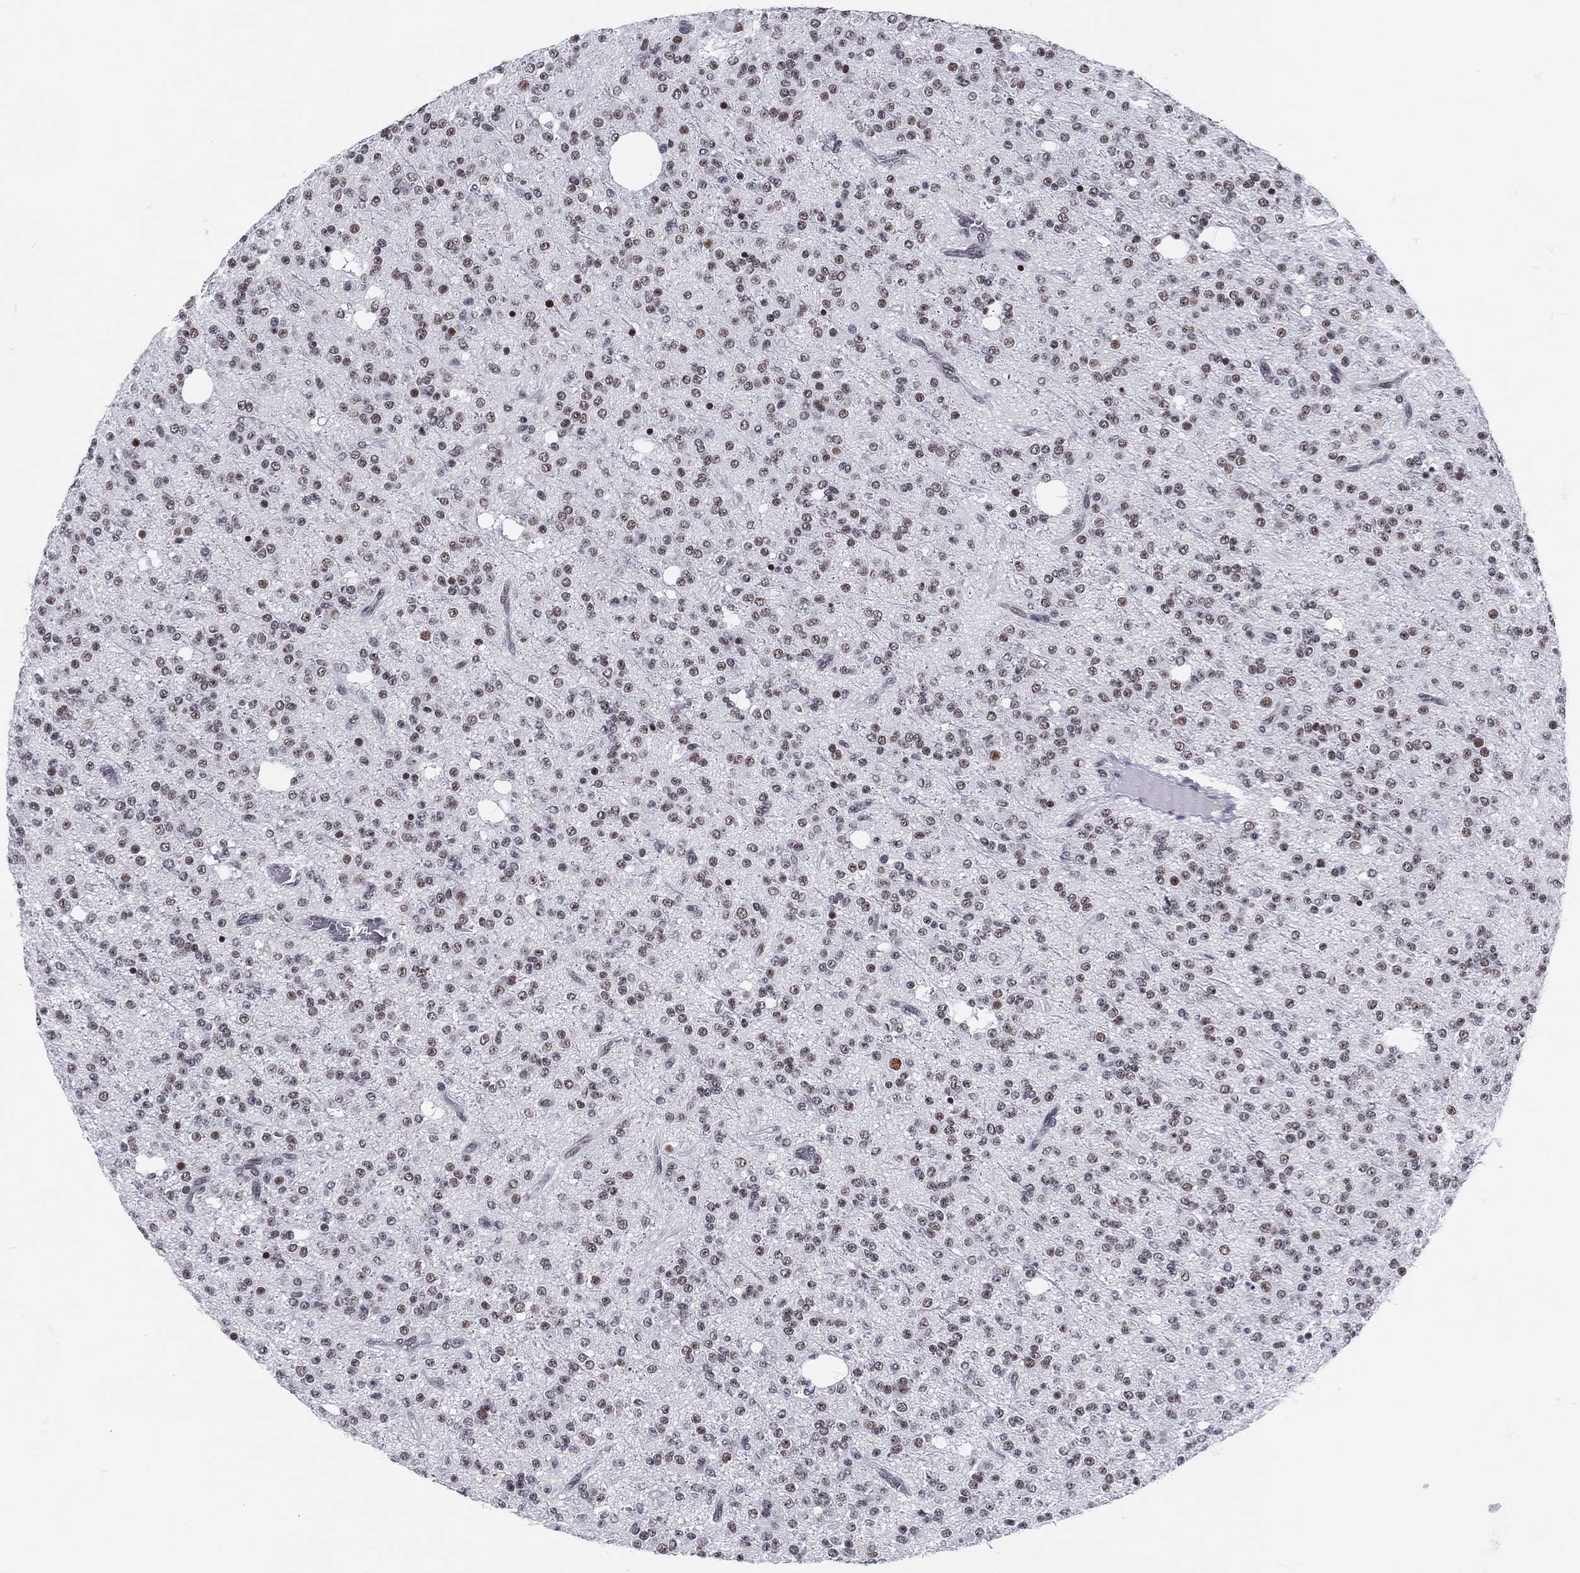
{"staining": {"intensity": "moderate", "quantity": "<25%", "location": "nuclear"}, "tissue": "glioma", "cell_type": "Tumor cells", "image_type": "cancer", "snomed": [{"axis": "morphology", "description": "Glioma, malignant, Low grade"}, {"axis": "topography", "description": "Brain"}], "caption": "Approximately <25% of tumor cells in glioma exhibit moderate nuclear protein staining as visualized by brown immunohistochemical staining.", "gene": "MAPK8IP1", "patient": {"sex": "male", "age": 27}}